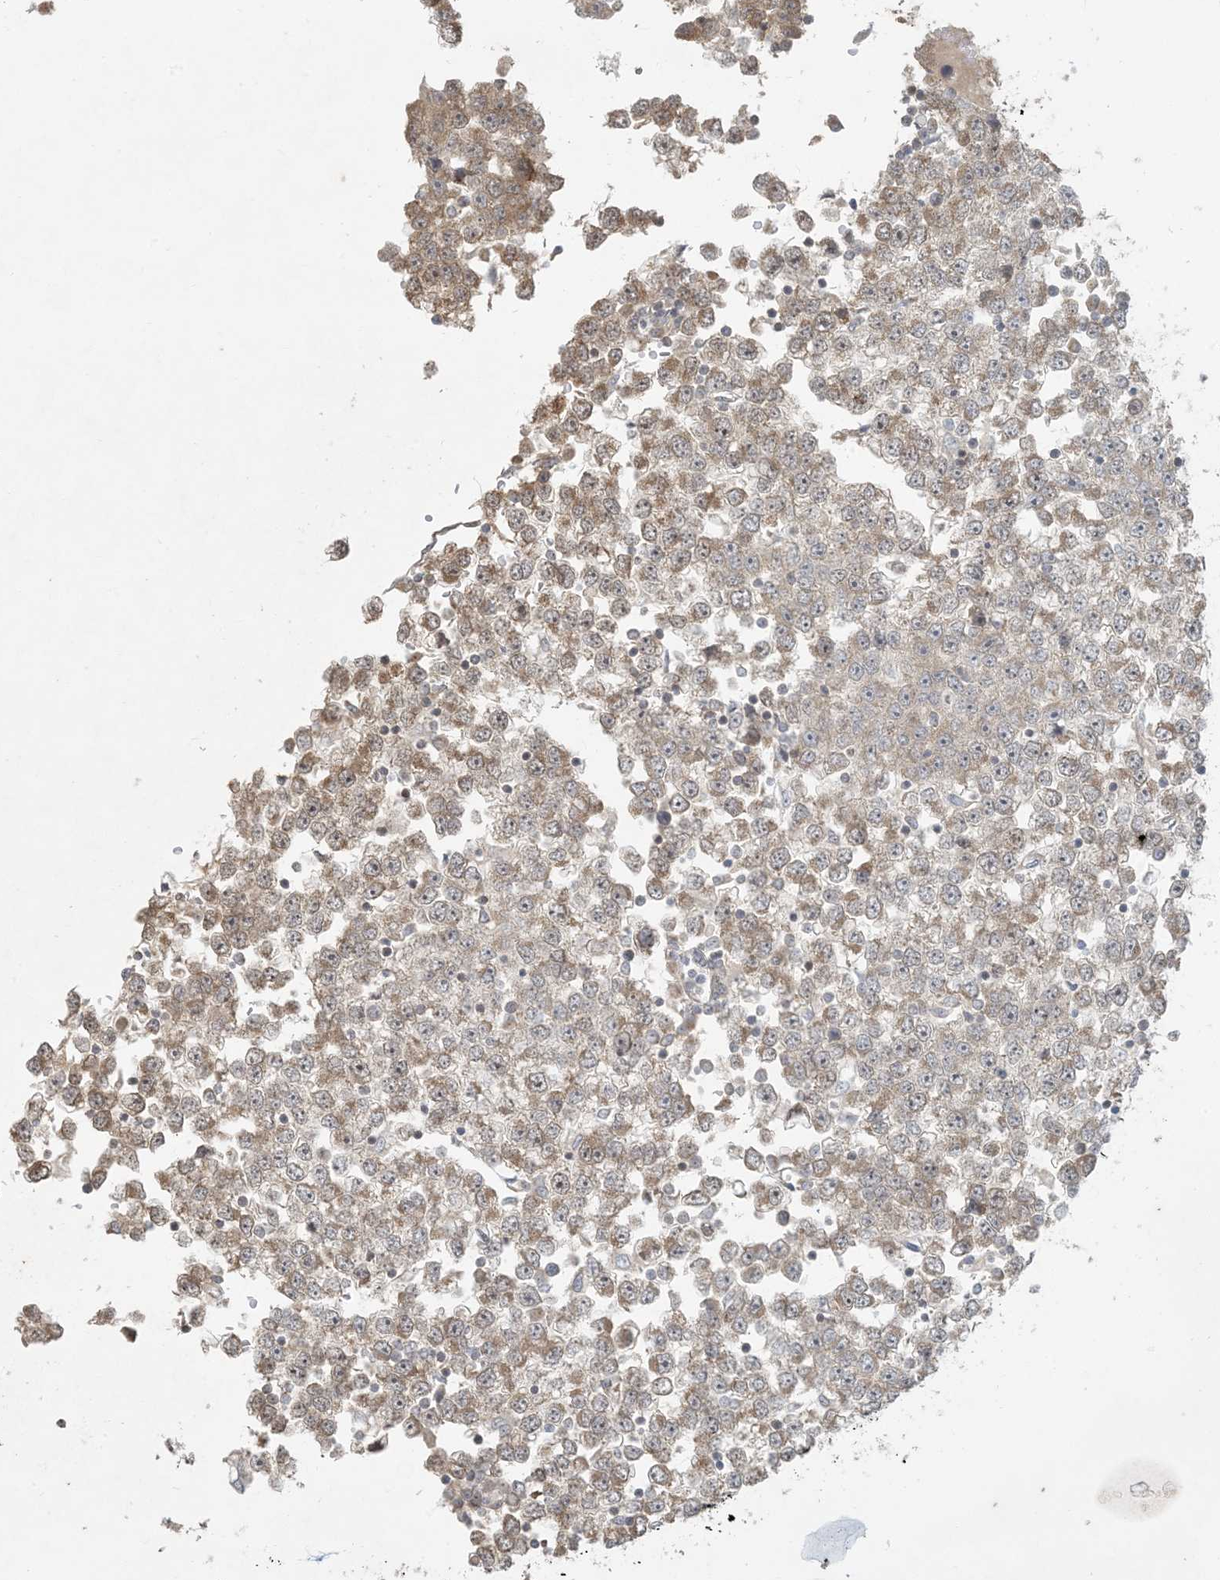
{"staining": {"intensity": "weak", "quantity": ">75%", "location": "cytoplasmic/membranous"}, "tissue": "testis cancer", "cell_type": "Tumor cells", "image_type": "cancer", "snomed": [{"axis": "morphology", "description": "Seminoma, NOS"}, {"axis": "topography", "description": "Testis"}], "caption": "Testis seminoma was stained to show a protein in brown. There is low levels of weak cytoplasmic/membranous staining in approximately >75% of tumor cells.", "gene": "BCORL1", "patient": {"sex": "male", "age": 65}}